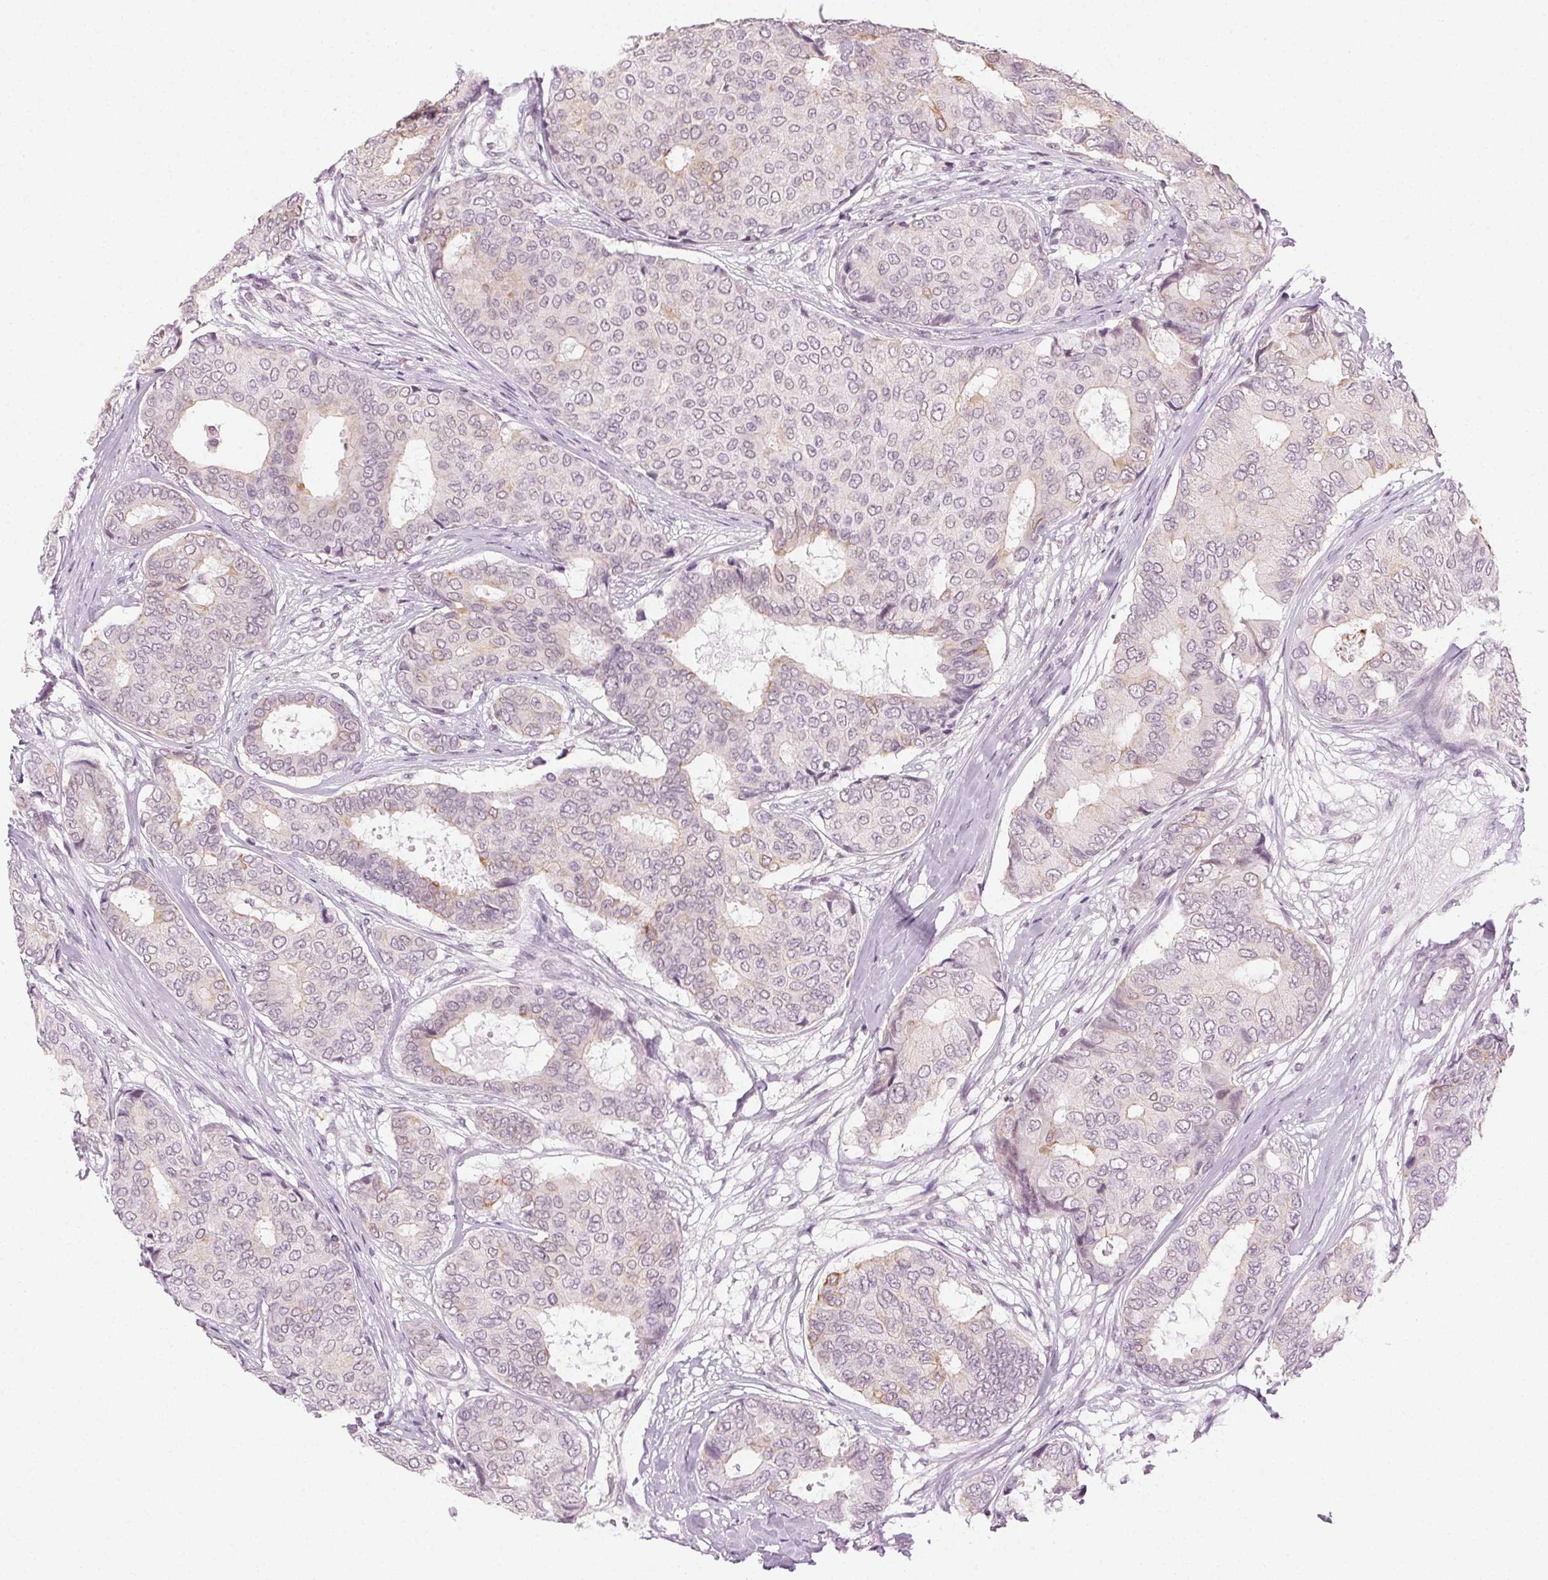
{"staining": {"intensity": "negative", "quantity": "none", "location": "none"}, "tissue": "breast cancer", "cell_type": "Tumor cells", "image_type": "cancer", "snomed": [{"axis": "morphology", "description": "Duct carcinoma"}, {"axis": "topography", "description": "Breast"}], "caption": "Immunohistochemical staining of breast intraductal carcinoma displays no significant positivity in tumor cells.", "gene": "AIF1L", "patient": {"sex": "female", "age": 75}}